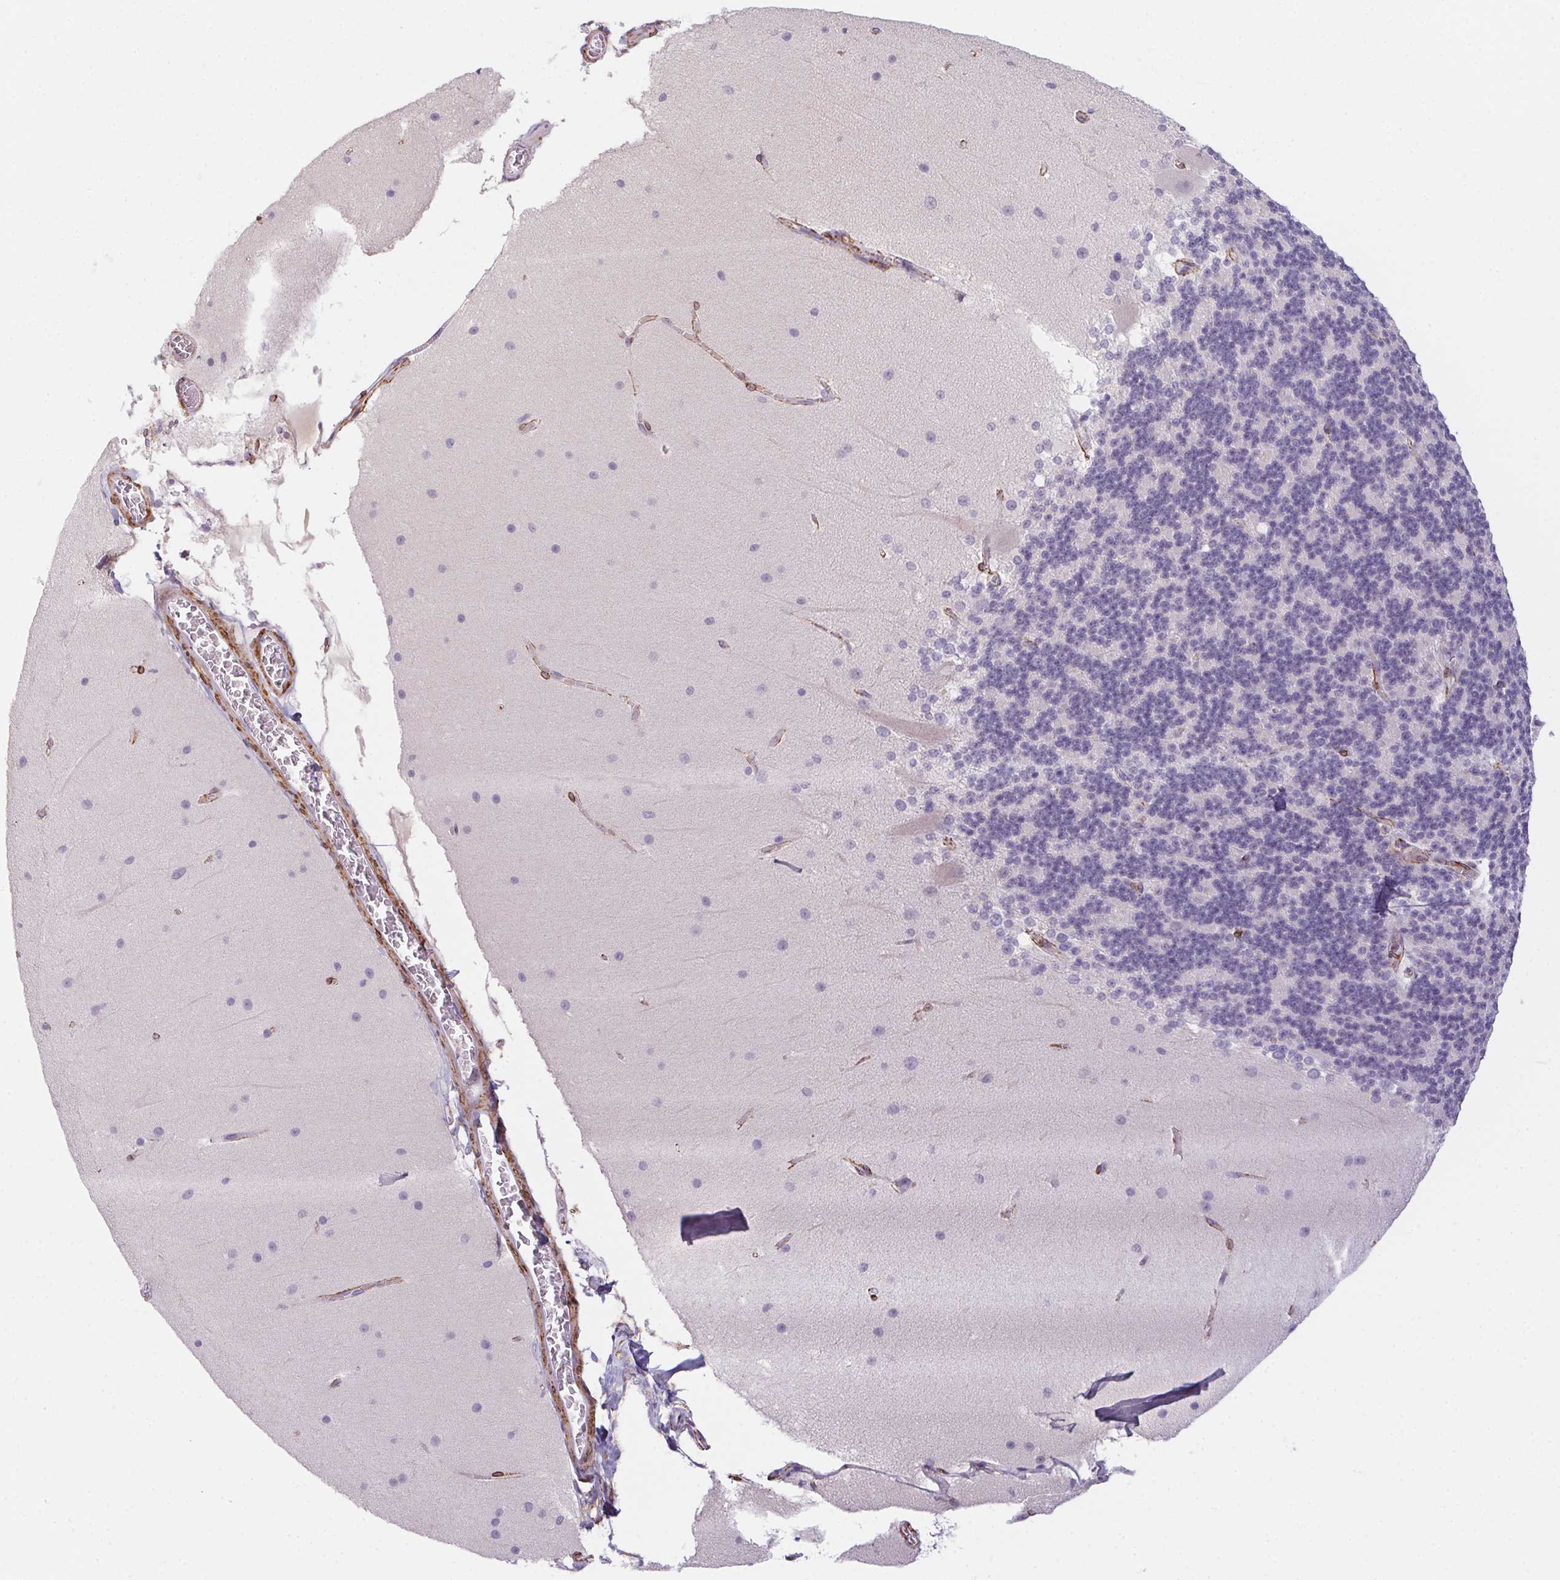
{"staining": {"intensity": "negative", "quantity": "none", "location": "none"}, "tissue": "cerebellum", "cell_type": "Cells in granular layer", "image_type": "normal", "snomed": [{"axis": "morphology", "description": "Normal tissue, NOS"}, {"axis": "topography", "description": "Cerebellum"}], "caption": "Cells in granular layer show no significant protein positivity in unremarkable cerebellum. Brightfield microscopy of IHC stained with DAB (3,3'-diaminobenzidine) (brown) and hematoxylin (blue), captured at high magnification.", "gene": "HRC", "patient": {"sex": "female", "age": 19}}